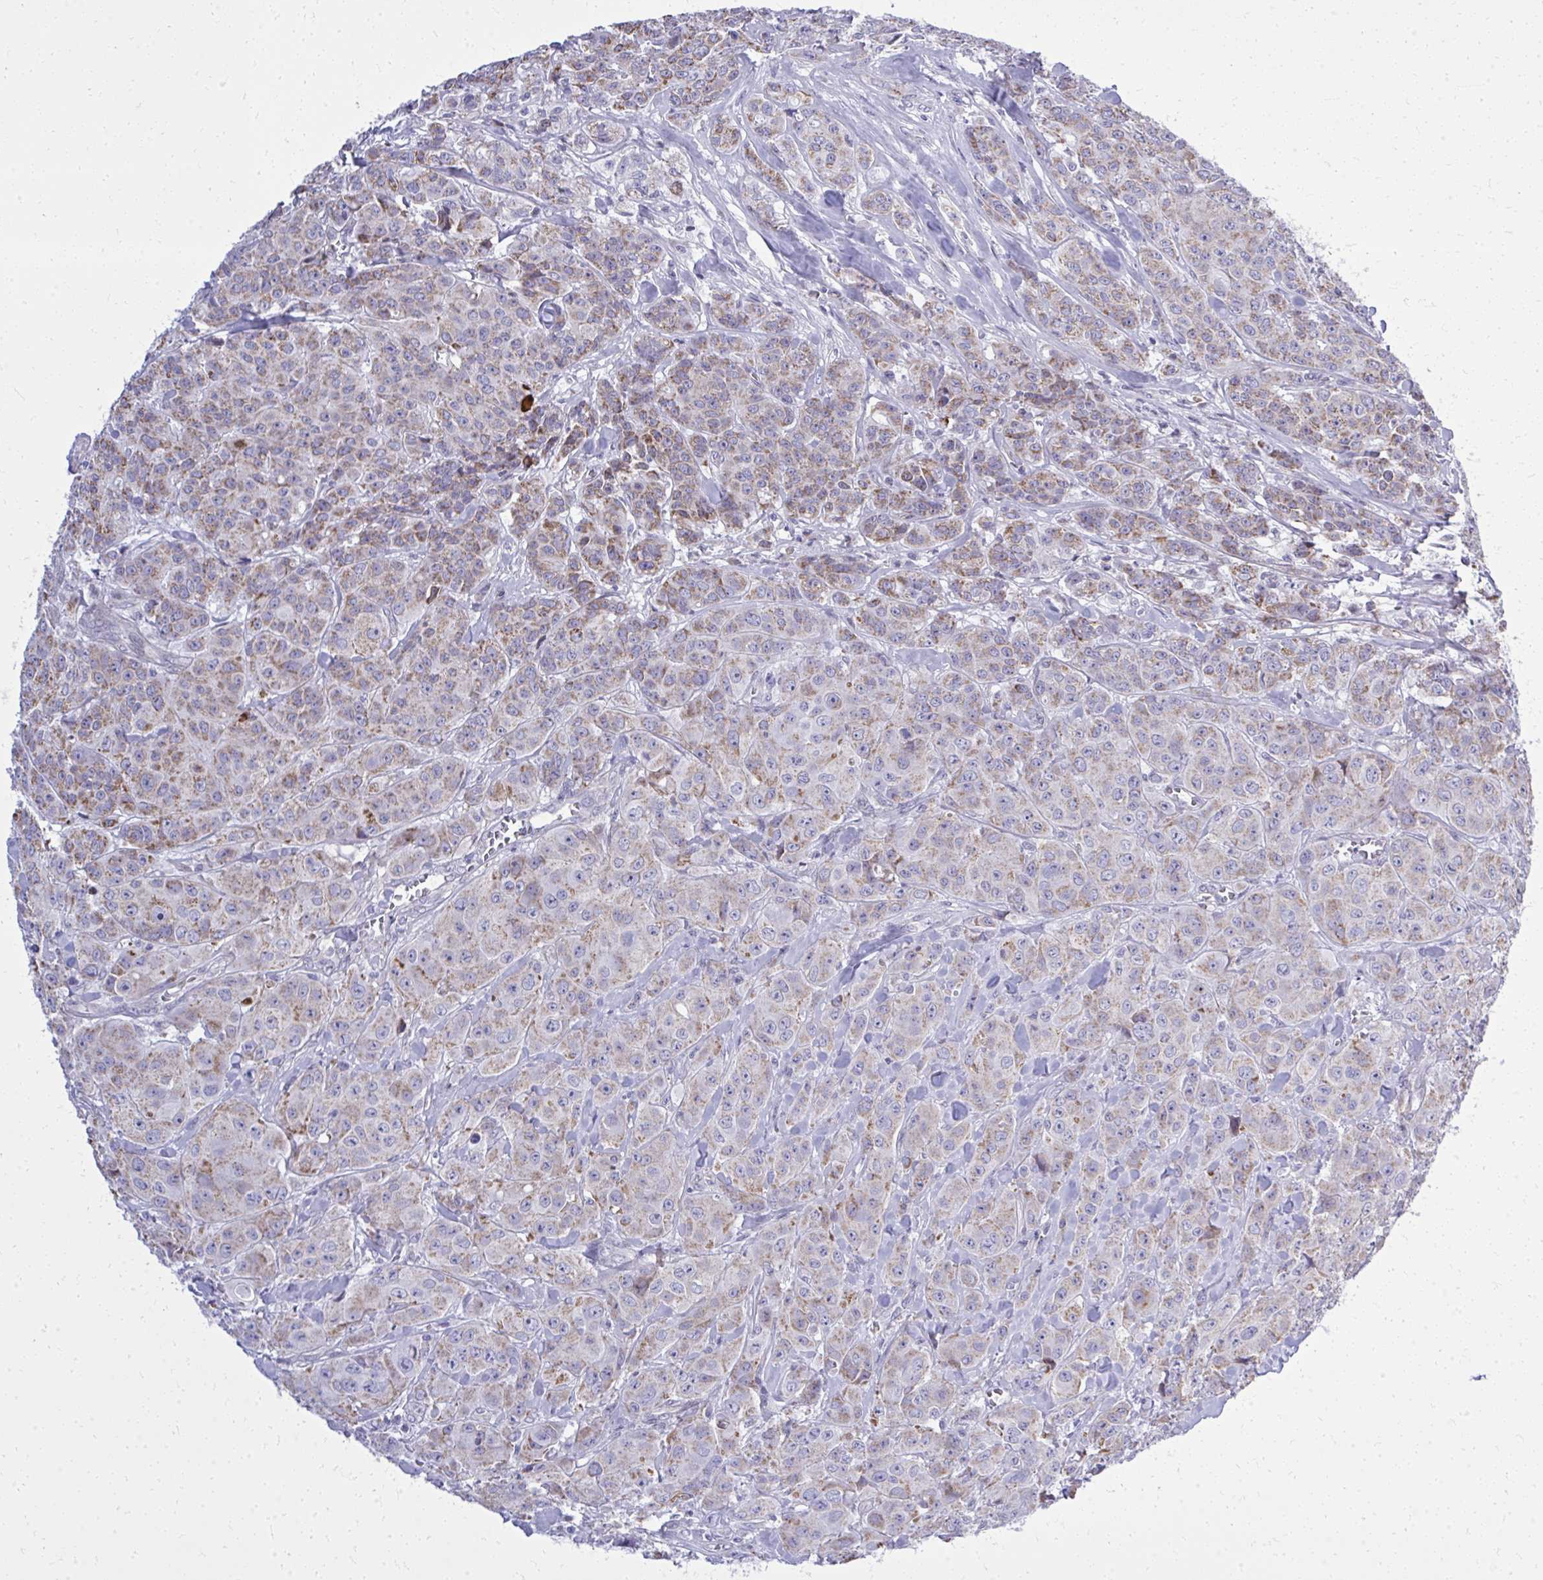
{"staining": {"intensity": "moderate", "quantity": "25%-75%", "location": "cytoplasmic/membranous"}, "tissue": "breast cancer", "cell_type": "Tumor cells", "image_type": "cancer", "snomed": [{"axis": "morphology", "description": "Normal tissue, NOS"}, {"axis": "morphology", "description": "Duct carcinoma"}, {"axis": "topography", "description": "Breast"}], "caption": "Tumor cells demonstrate medium levels of moderate cytoplasmic/membranous expression in about 25%-75% of cells in breast cancer.", "gene": "ZNF362", "patient": {"sex": "female", "age": 43}}